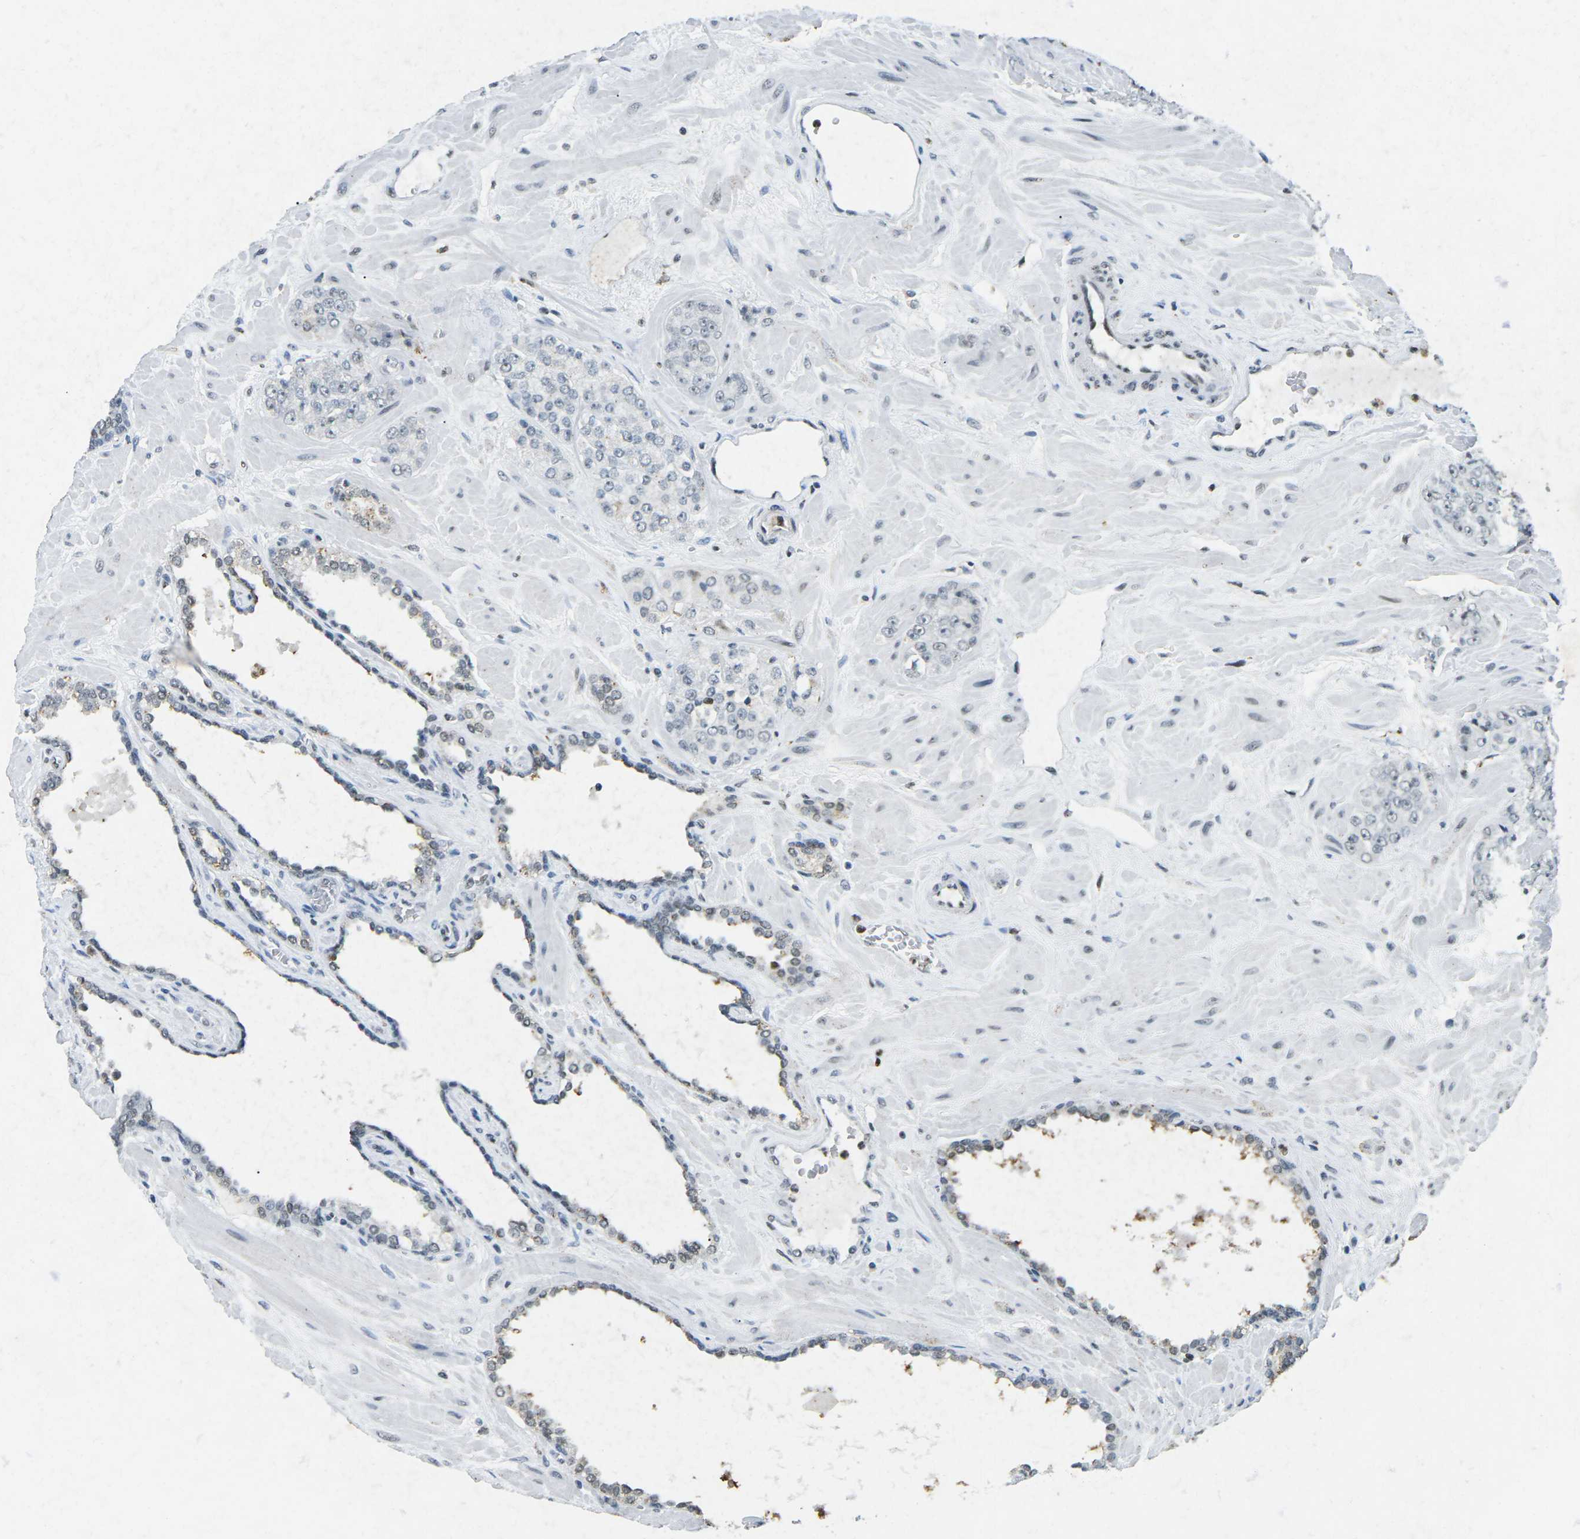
{"staining": {"intensity": "weak", "quantity": "25%-75%", "location": "nuclear"}, "tissue": "prostate cancer", "cell_type": "Tumor cells", "image_type": "cancer", "snomed": [{"axis": "morphology", "description": "Adenocarcinoma, High grade"}, {"axis": "topography", "description": "Prostate"}], "caption": "Immunohistochemical staining of prostate adenocarcinoma (high-grade) reveals weak nuclear protein expression in about 25%-75% of tumor cells. Immunohistochemistry stains the protein in brown and the nuclei are stained blue.", "gene": "RB1", "patient": {"sex": "male", "age": 64}}